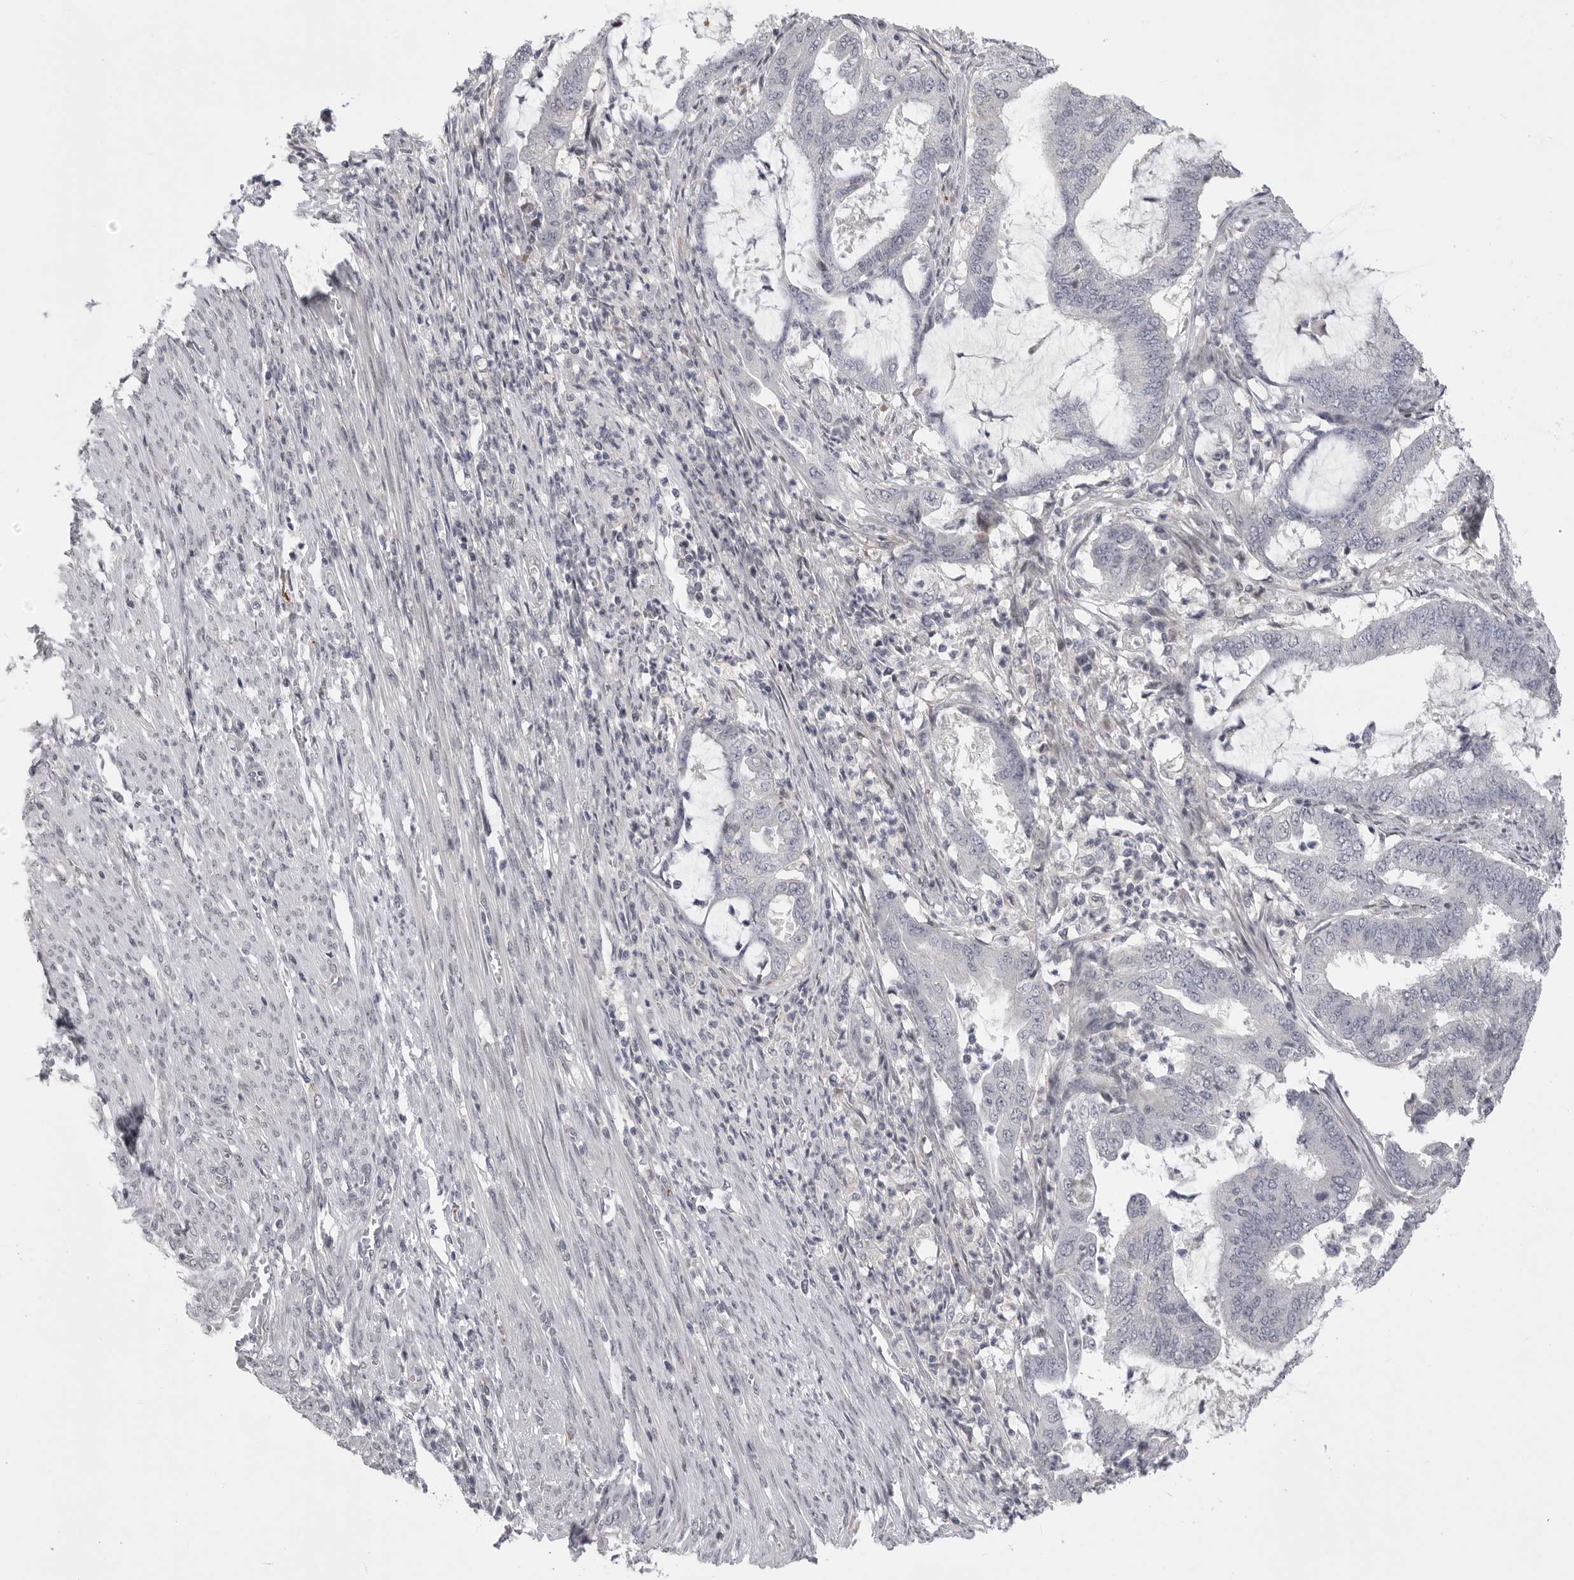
{"staining": {"intensity": "negative", "quantity": "none", "location": "none"}, "tissue": "endometrial cancer", "cell_type": "Tumor cells", "image_type": "cancer", "snomed": [{"axis": "morphology", "description": "Adenocarcinoma, NOS"}, {"axis": "topography", "description": "Endometrium"}], "caption": "Immunohistochemistry (IHC) of human endometrial cancer shows no expression in tumor cells. The staining is performed using DAB brown chromogen with nuclei counter-stained in using hematoxylin.", "gene": "FBXO43", "patient": {"sex": "female", "age": 51}}